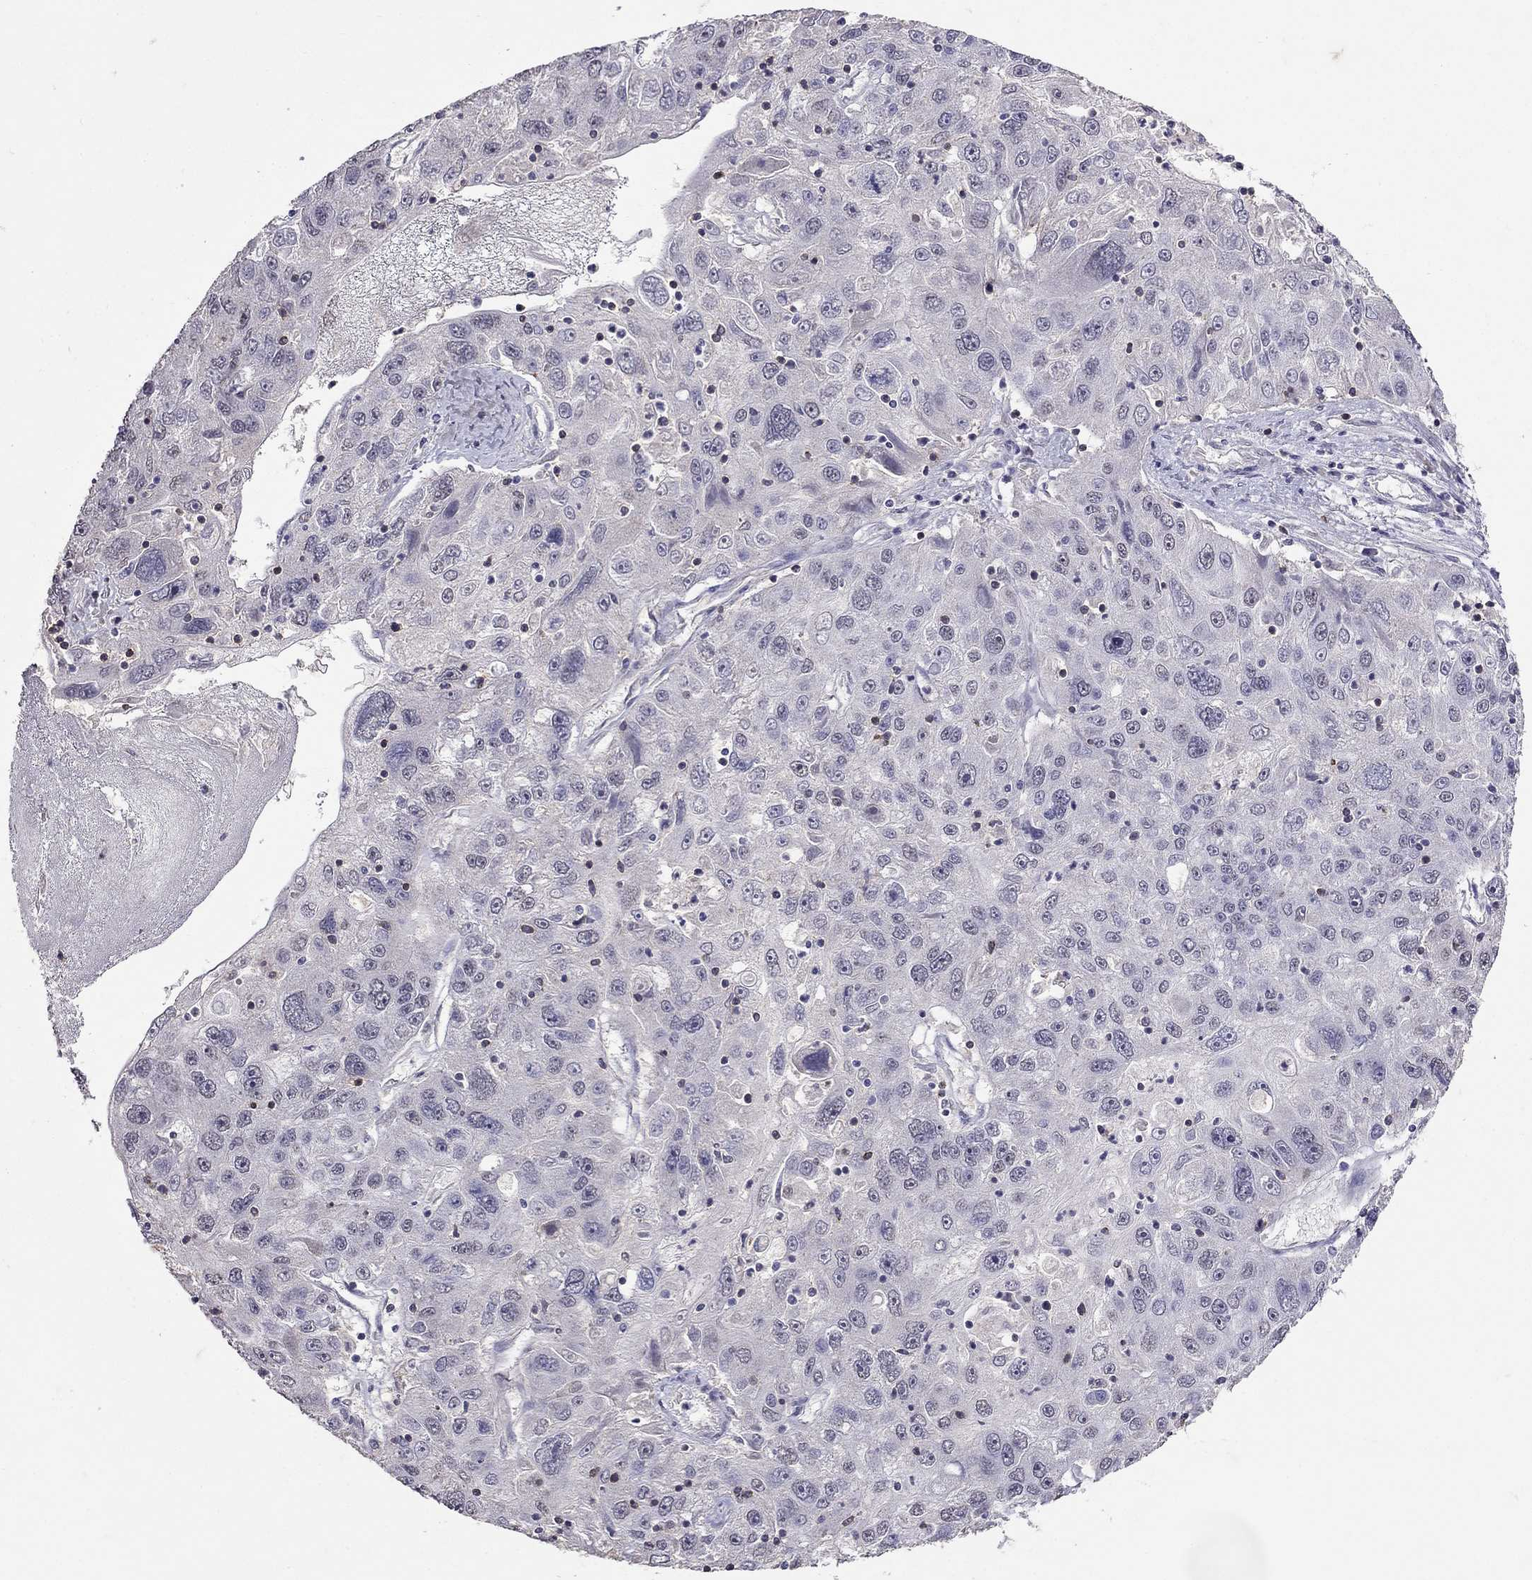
{"staining": {"intensity": "negative", "quantity": "none", "location": "none"}, "tissue": "stomach cancer", "cell_type": "Tumor cells", "image_type": "cancer", "snomed": [{"axis": "morphology", "description": "Adenocarcinoma, NOS"}, {"axis": "topography", "description": "Stomach"}], "caption": "This image is of stomach cancer stained with immunohistochemistry to label a protein in brown with the nuclei are counter-stained blue. There is no positivity in tumor cells.", "gene": "CD8B", "patient": {"sex": "male", "age": 56}}